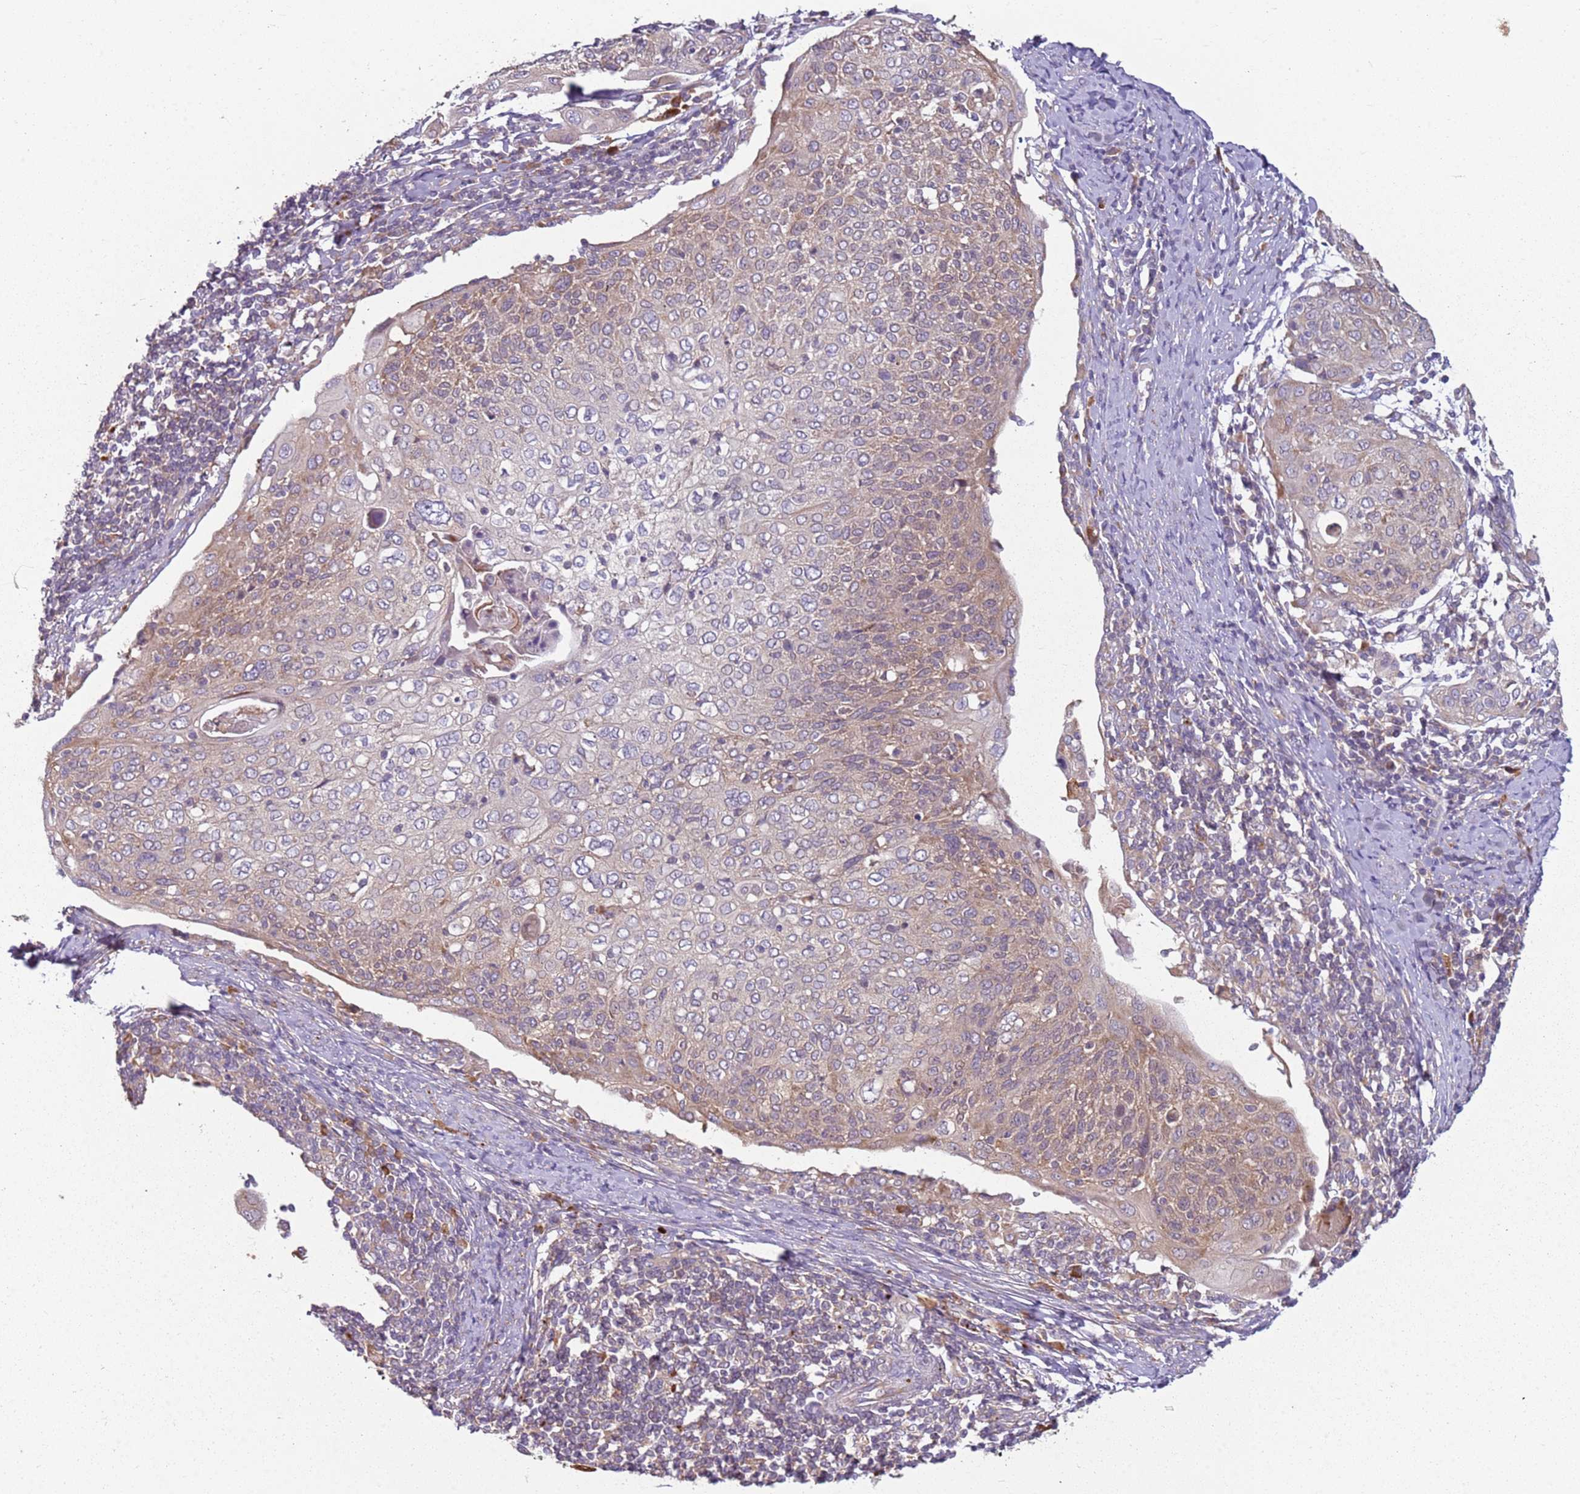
{"staining": {"intensity": "weak", "quantity": "25%-75%", "location": "cytoplasmic/membranous"}, "tissue": "cervical cancer", "cell_type": "Tumor cells", "image_type": "cancer", "snomed": [{"axis": "morphology", "description": "Squamous cell carcinoma, NOS"}, {"axis": "topography", "description": "Cervix"}], "caption": "A brown stain labels weak cytoplasmic/membranous staining of a protein in cervical squamous cell carcinoma tumor cells. (DAB (3,3'-diaminobenzidine) IHC, brown staining for protein, blue staining for nuclei).", "gene": "RPS28", "patient": {"sex": "female", "age": 67}}